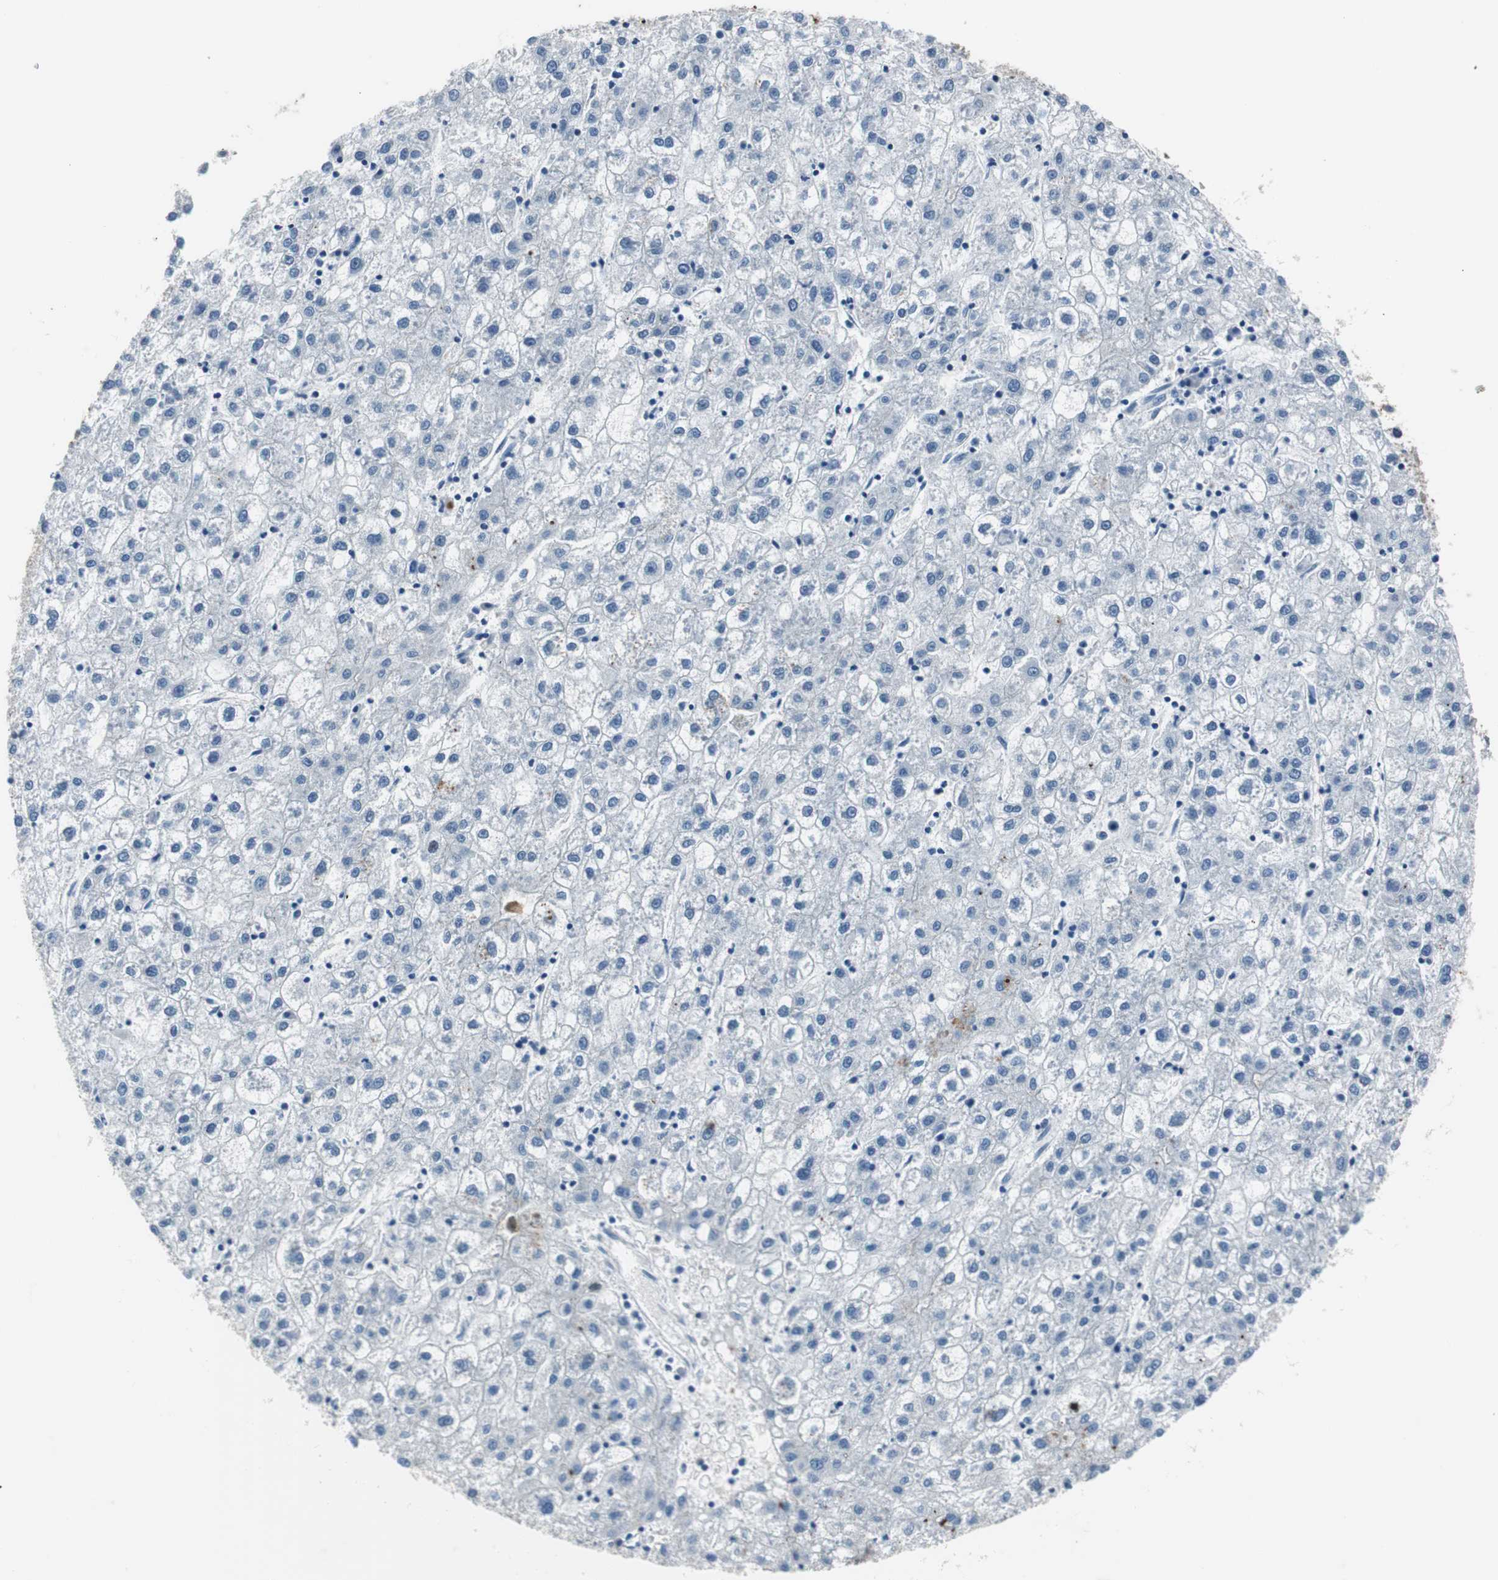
{"staining": {"intensity": "negative", "quantity": "none", "location": "none"}, "tissue": "liver cancer", "cell_type": "Tumor cells", "image_type": "cancer", "snomed": [{"axis": "morphology", "description": "Carcinoma, Hepatocellular, NOS"}, {"axis": "topography", "description": "Liver"}], "caption": "High power microscopy image of an immunohistochemistry (IHC) photomicrograph of hepatocellular carcinoma (liver), revealing no significant positivity in tumor cells.", "gene": "SERPINF1", "patient": {"sex": "male", "age": 72}}